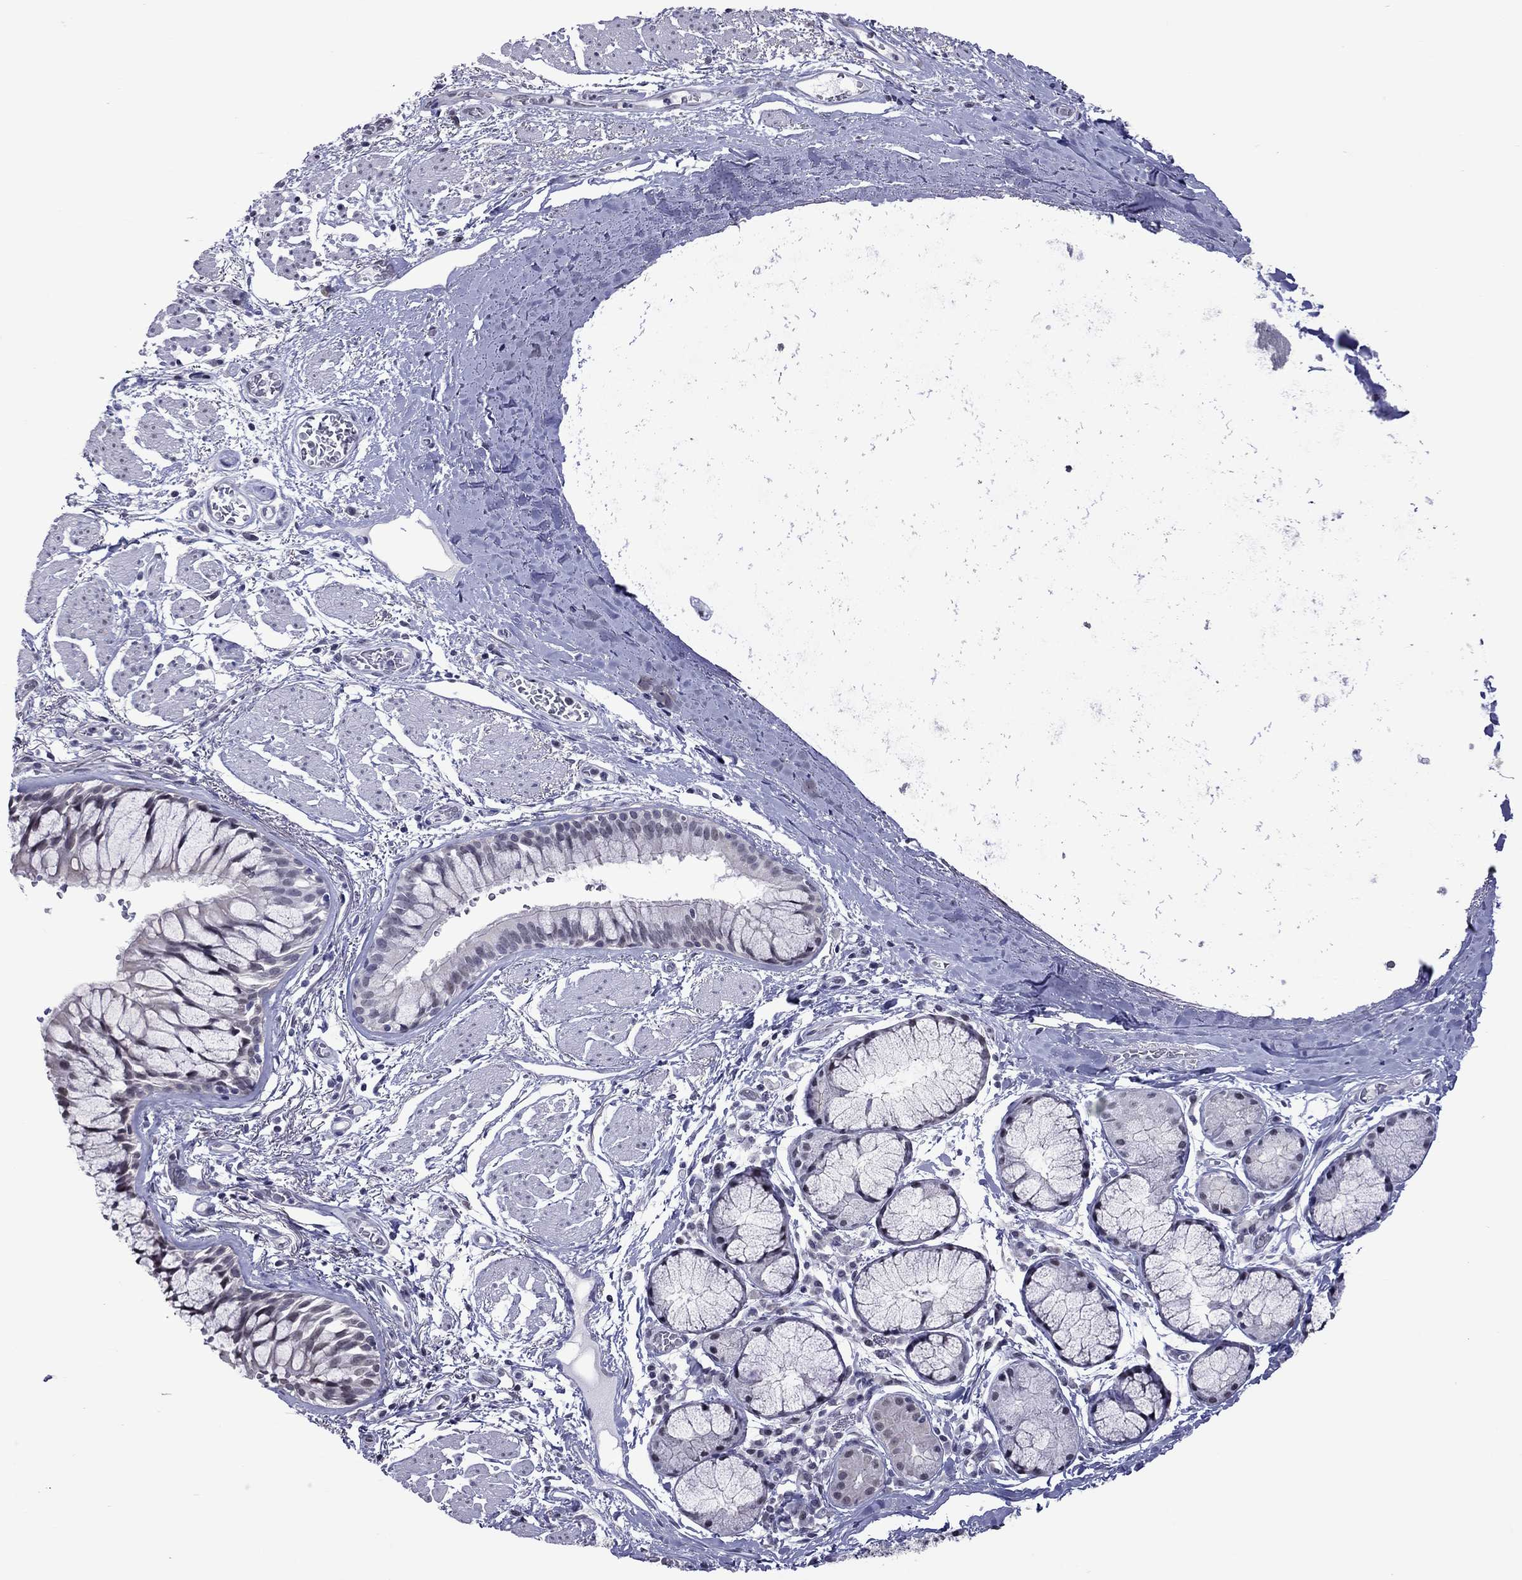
{"staining": {"intensity": "negative", "quantity": "none", "location": "none"}, "tissue": "bronchus", "cell_type": "Respiratory epithelial cells", "image_type": "normal", "snomed": [{"axis": "morphology", "description": "Normal tissue, NOS"}, {"axis": "topography", "description": "Bronchus"}, {"axis": "topography", "description": "Lung"}], "caption": "This is an immunohistochemistry (IHC) image of normal bronchus. There is no staining in respiratory epithelial cells.", "gene": "PPP1R3A", "patient": {"sex": "female", "age": 57}}